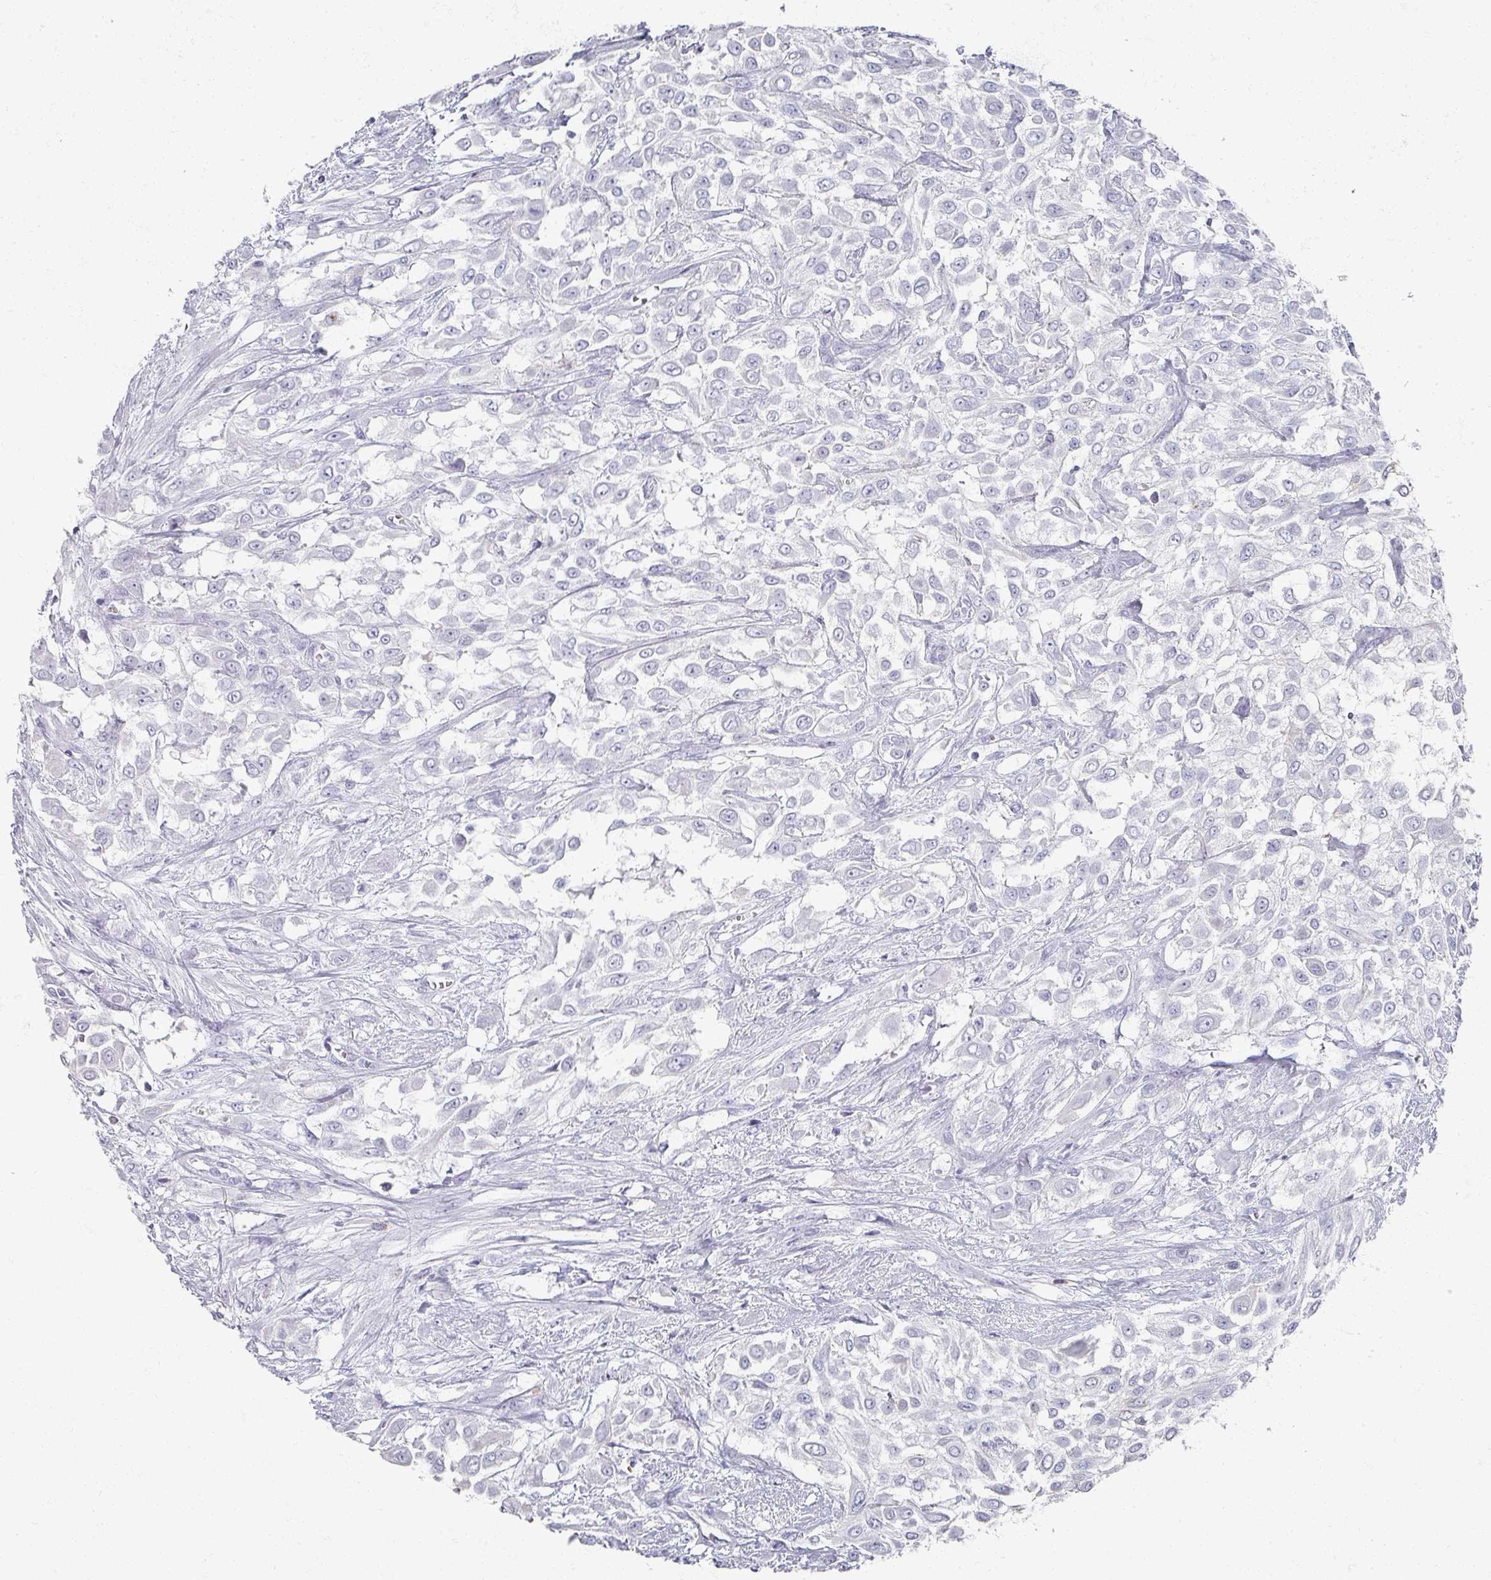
{"staining": {"intensity": "negative", "quantity": "none", "location": "none"}, "tissue": "urothelial cancer", "cell_type": "Tumor cells", "image_type": "cancer", "snomed": [{"axis": "morphology", "description": "Urothelial carcinoma, High grade"}, {"axis": "topography", "description": "Urinary bladder"}], "caption": "Tumor cells show no significant protein expression in urothelial cancer.", "gene": "OMG", "patient": {"sex": "male", "age": 57}}